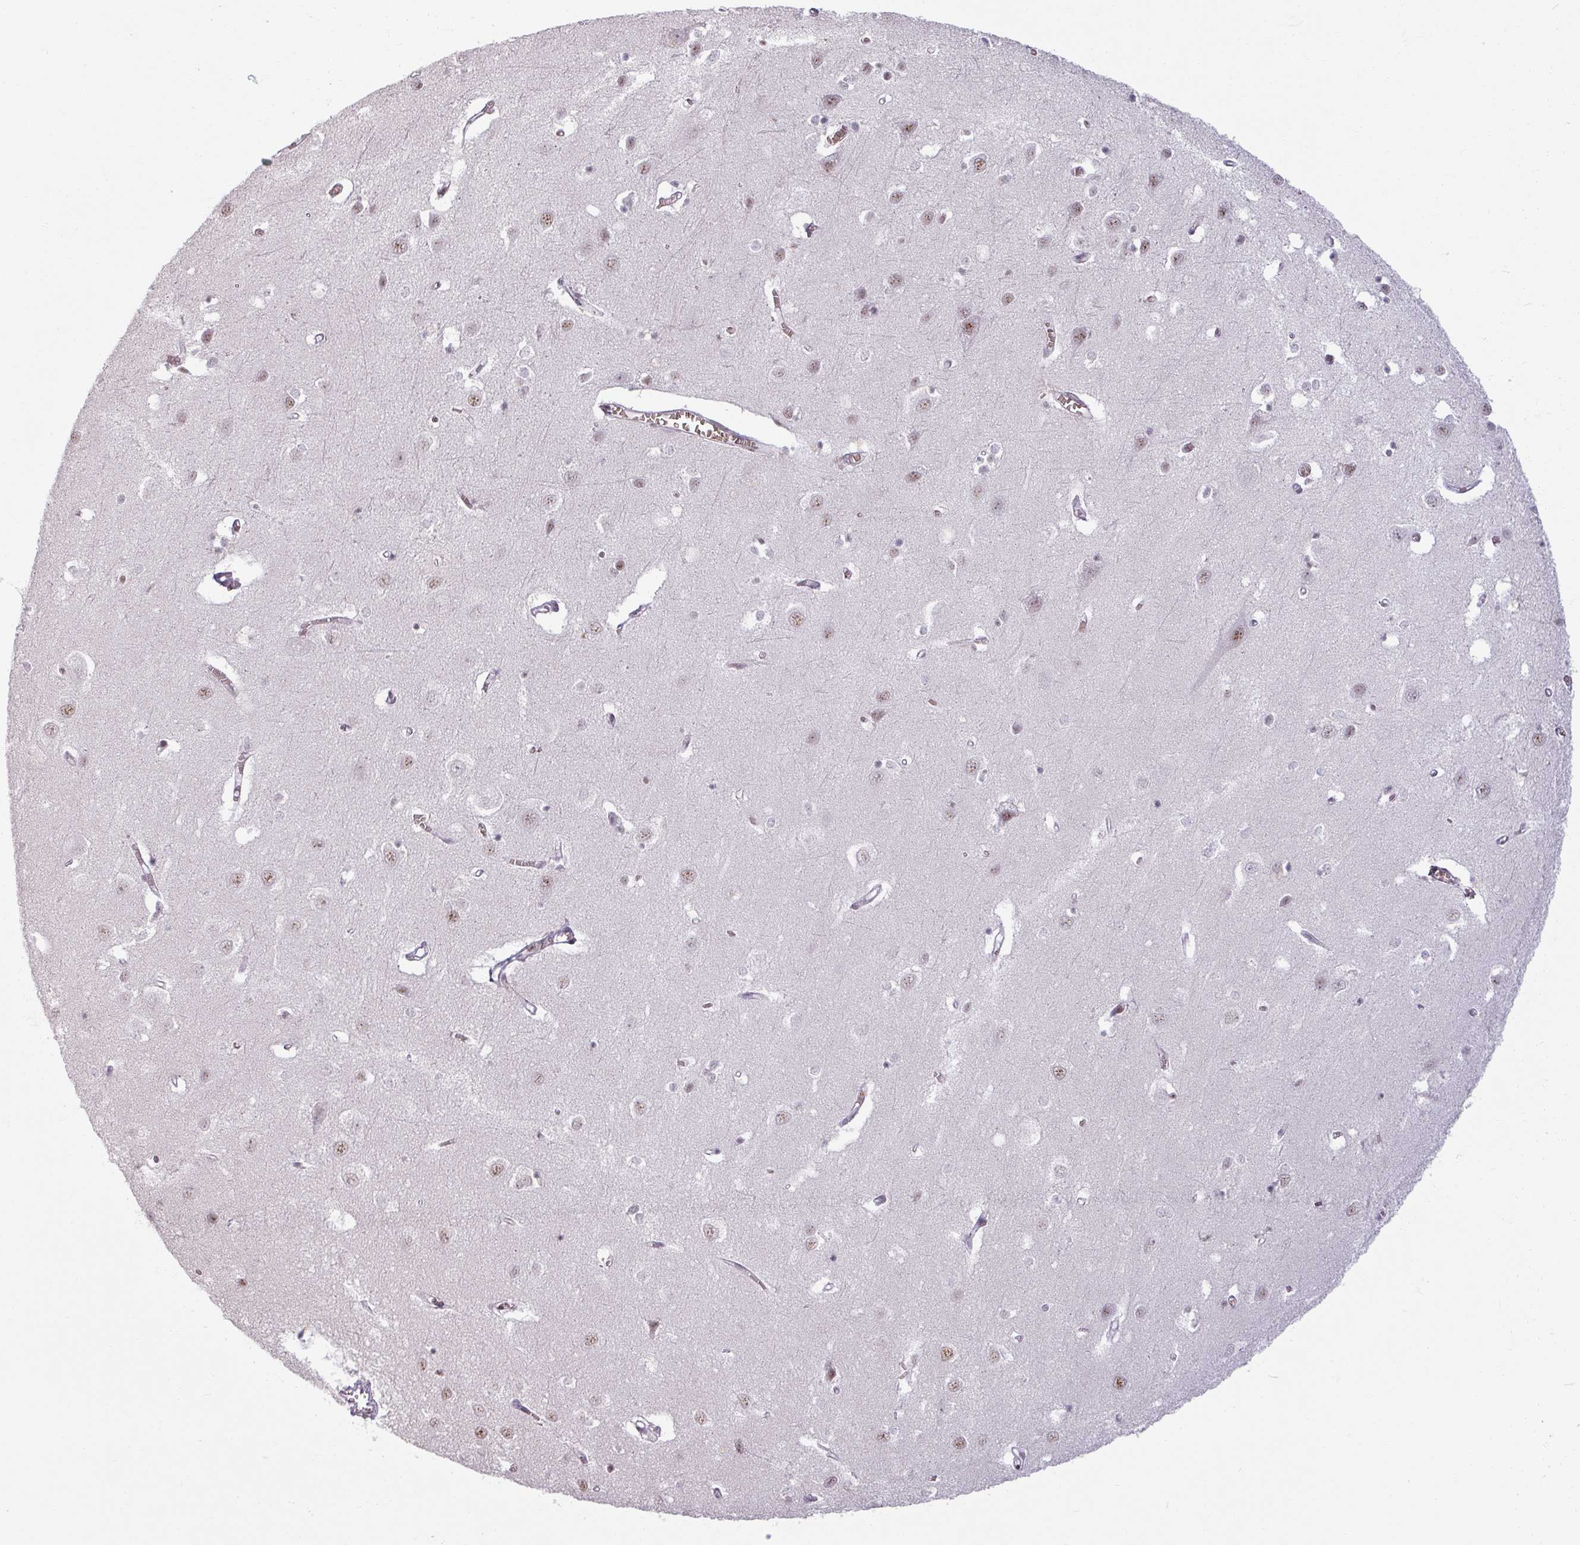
{"staining": {"intensity": "weak", "quantity": "25%-75%", "location": "nuclear"}, "tissue": "cerebral cortex", "cell_type": "Endothelial cells", "image_type": "normal", "snomed": [{"axis": "morphology", "description": "Normal tissue, NOS"}, {"axis": "topography", "description": "Cerebral cortex"}], "caption": "Weak nuclear protein staining is appreciated in approximately 25%-75% of endothelial cells in cerebral cortex. Ihc stains the protein of interest in brown and the nuclei are stained blue.", "gene": "NCOR1", "patient": {"sex": "male", "age": 70}}